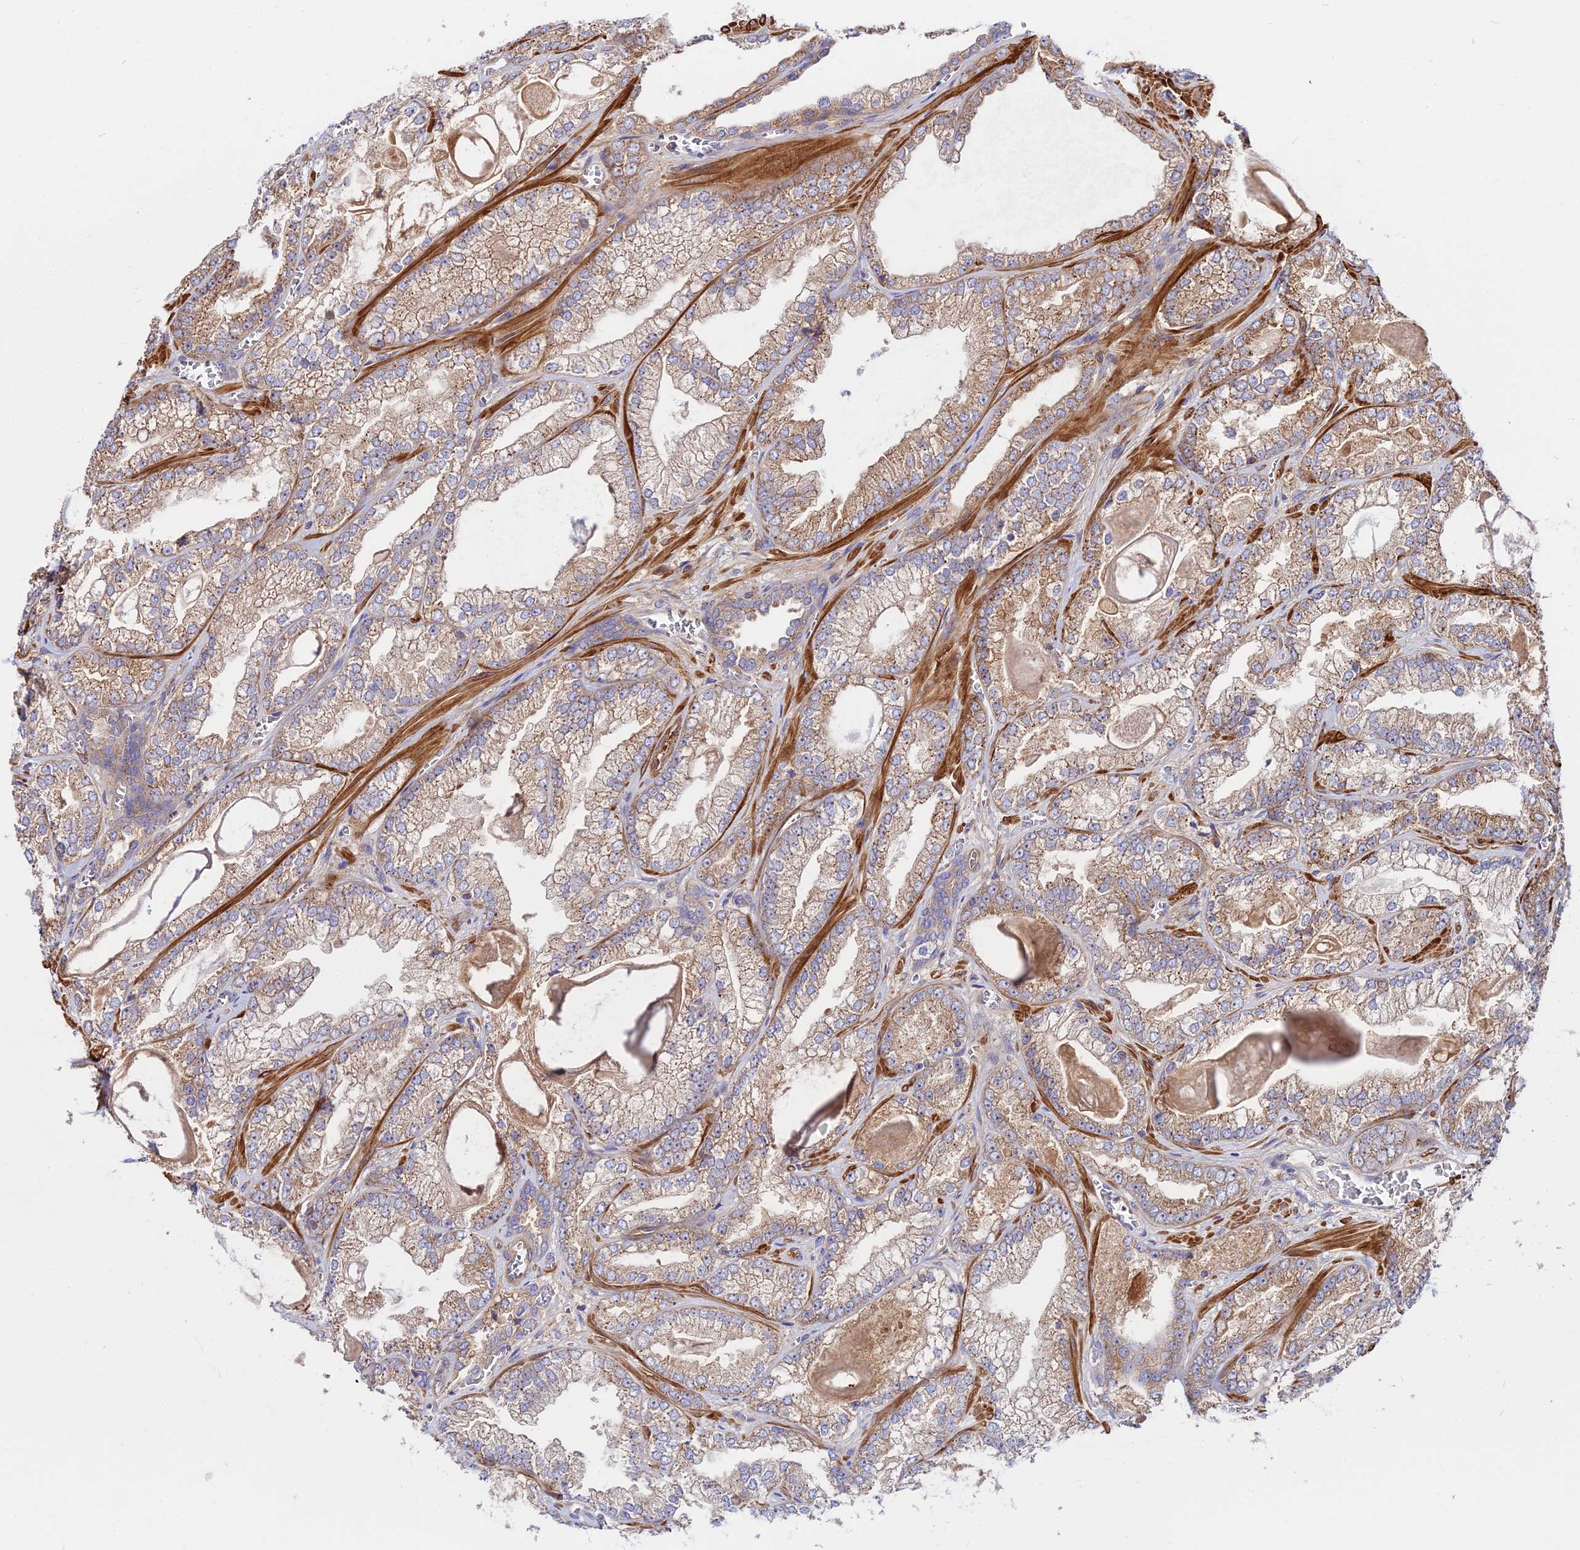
{"staining": {"intensity": "moderate", "quantity": ">75%", "location": "cytoplasmic/membranous"}, "tissue": "prostate cancer", "cell_type": "Tumor cells", "image_type": "cancer", "snomed": [{"axis": "morphology", "description": "Adenocarcinoma, Low grade"}, {"axis": "topography", "description": "Prostate"}], "caption": "This photomicrograph exhibits adenocarcinoma (low-grade) (prostate) stained with IHC to label a protein in brown. The cytoplasmic/membranous of tumor cells show moderate positivity for the protein. Nuclei are counter-stained blue.", "gene": "PYM1", "patient": {"sex": "male", "age": 57}}